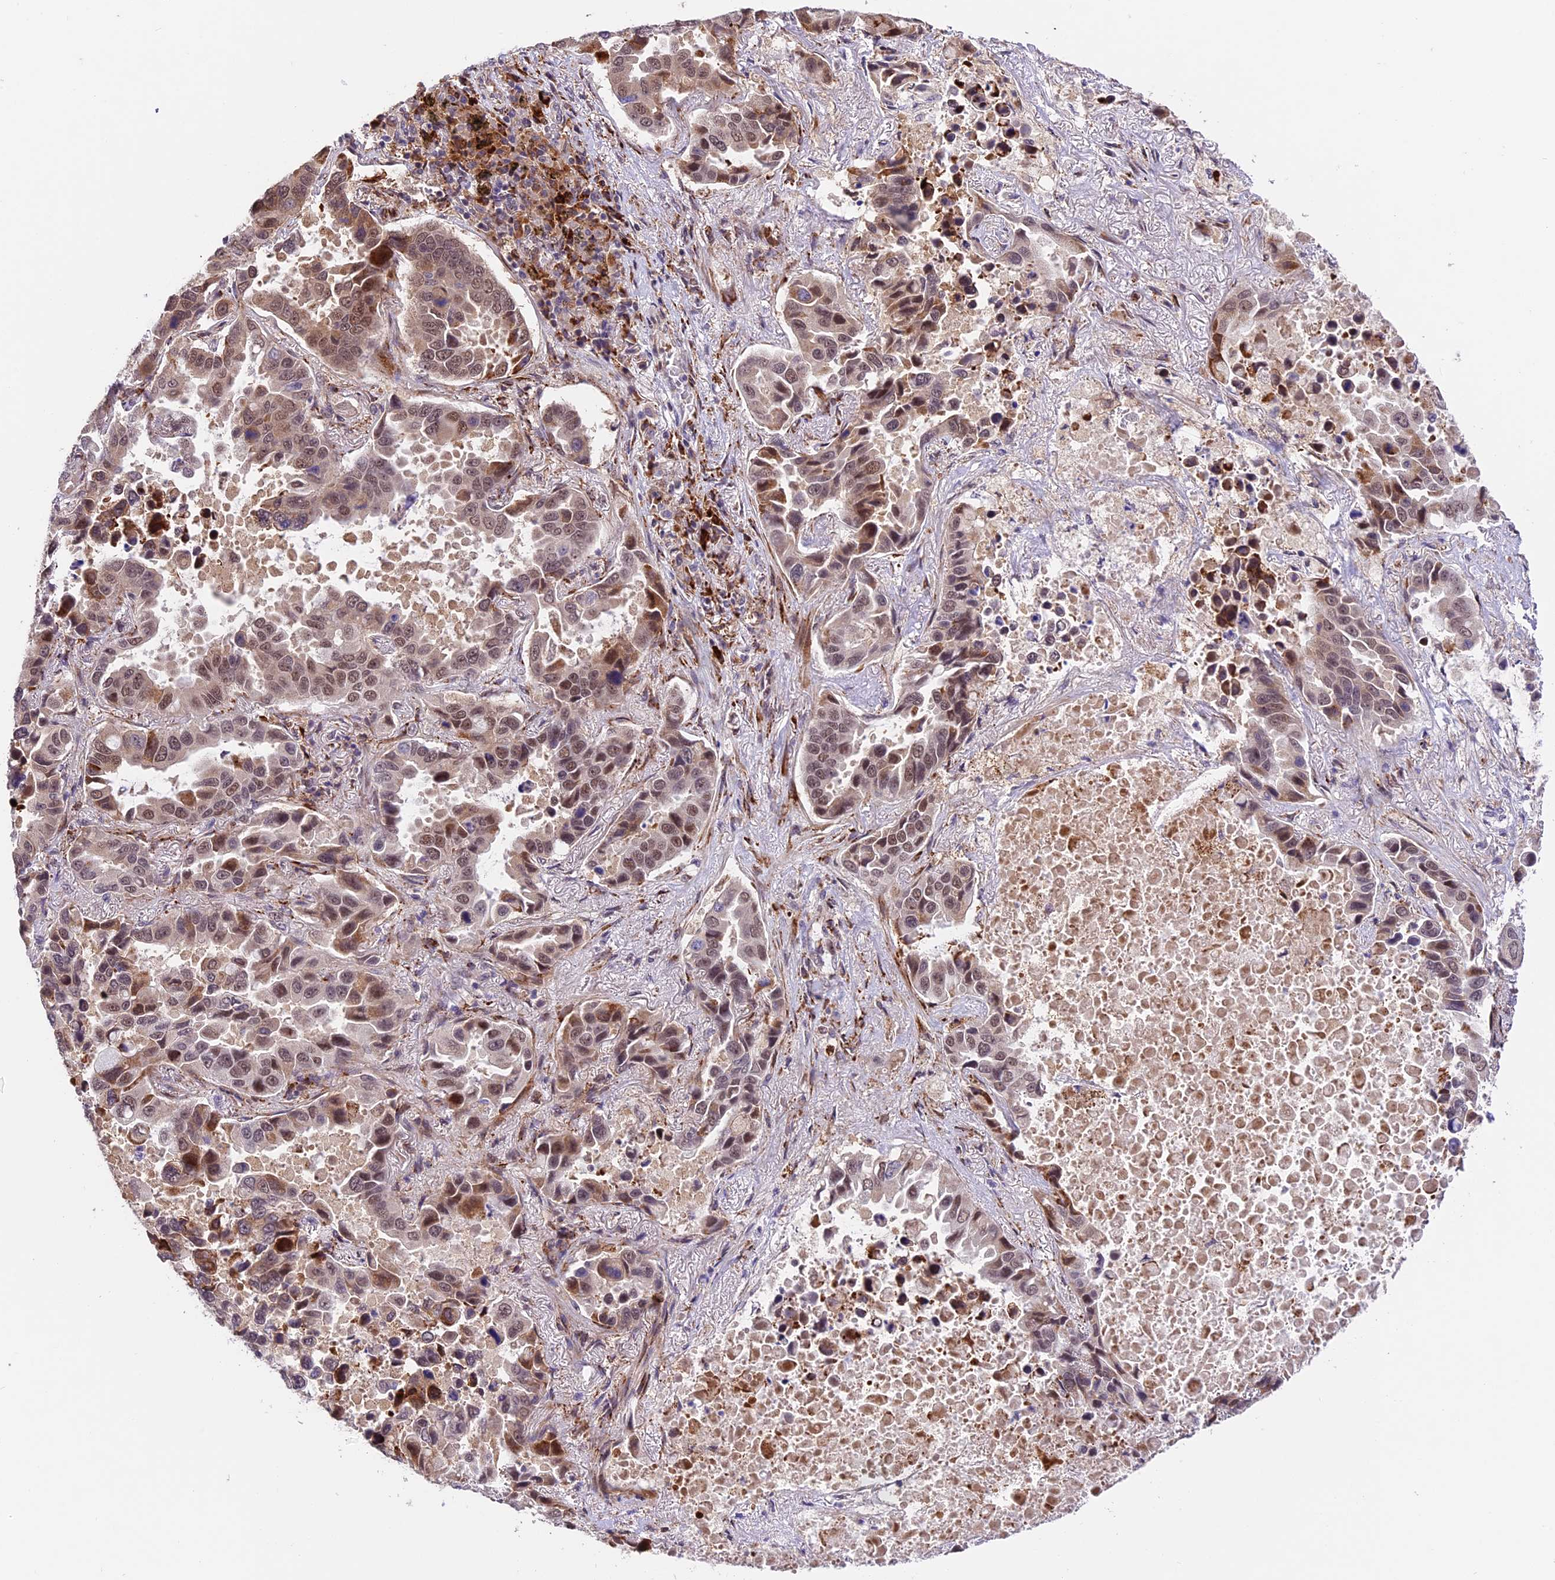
{"staining": {"intensity": "moderate", "quantity": ">75%", "location": "cytoplasmic/membranous,nuclear"}, "tissue": "lung cancer", "cell_type": "Tumor cells", "image_type": "cancer", "snomed": [{"axis": "morphology", "description": "Adenocarcinoma, NOS"}, {"axis": "topography", "description": "Lung"}], "caption": "A high-resolution photomicrograph shows immunohistochemistry staining of adenocarcinoma (lung), which demonstrates moderate cytoplasmic/membranous and nuclear positivity in approximately >75% of tumor cells.", "gene": "FBXO45", "patient": {"sex": "male", "age": 64}}